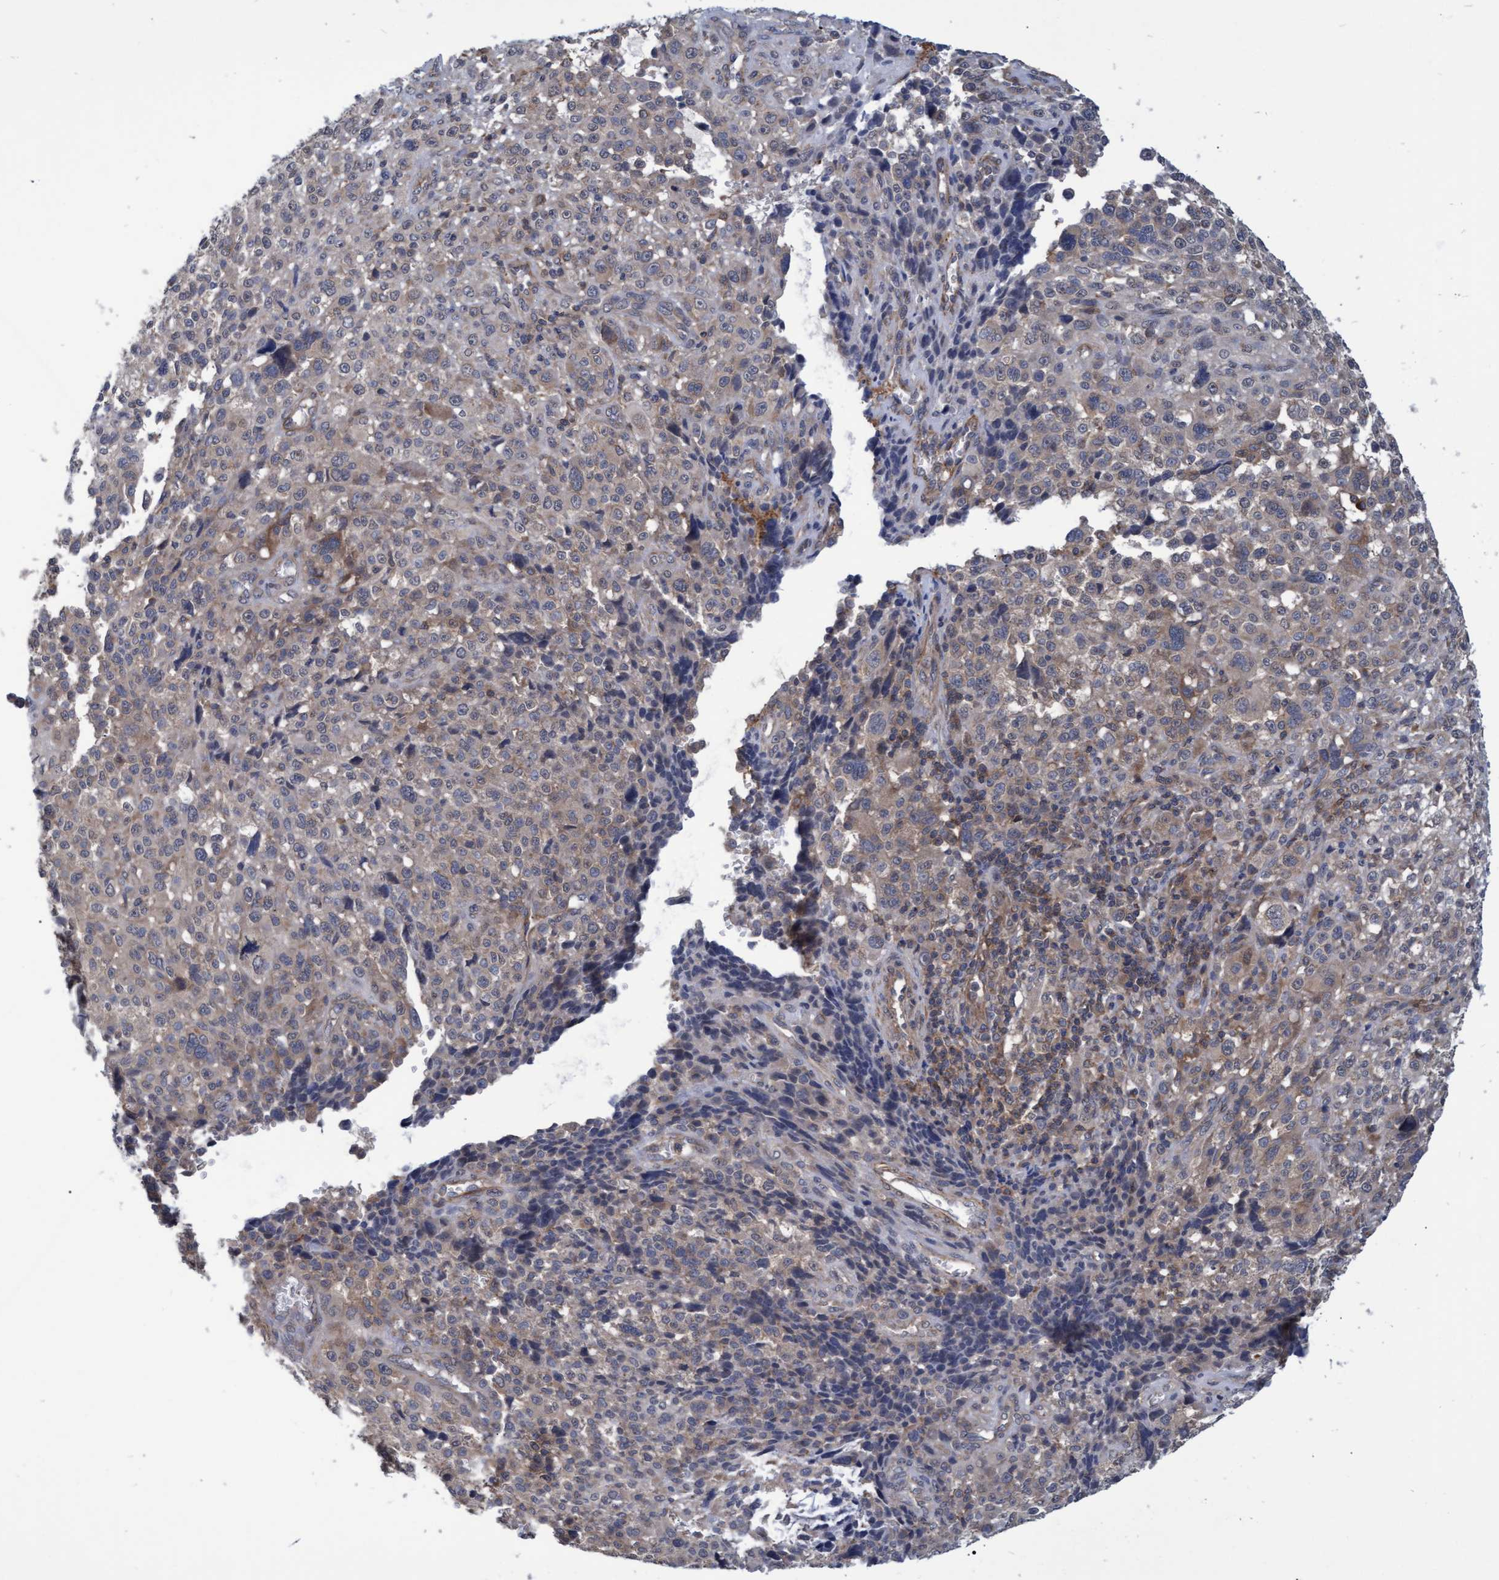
{"staining": {"intensity": "weak", "quantity": "<25%", "location": "cytoplasmic/membranous"}, "tissue": "melanoma", "cell_type": "Tumor cells", "image_type": "cancer", "snomed": [{"axis": "morphology", "description": "Malignant melanoma, NOS"}, {"axis": "topography", "description": "Skin"}], "caption": "Tumor cells show no significant protein staining in melanoma.", "gene": "NAA15", "patient": {"sex": "female", "age": 55}}